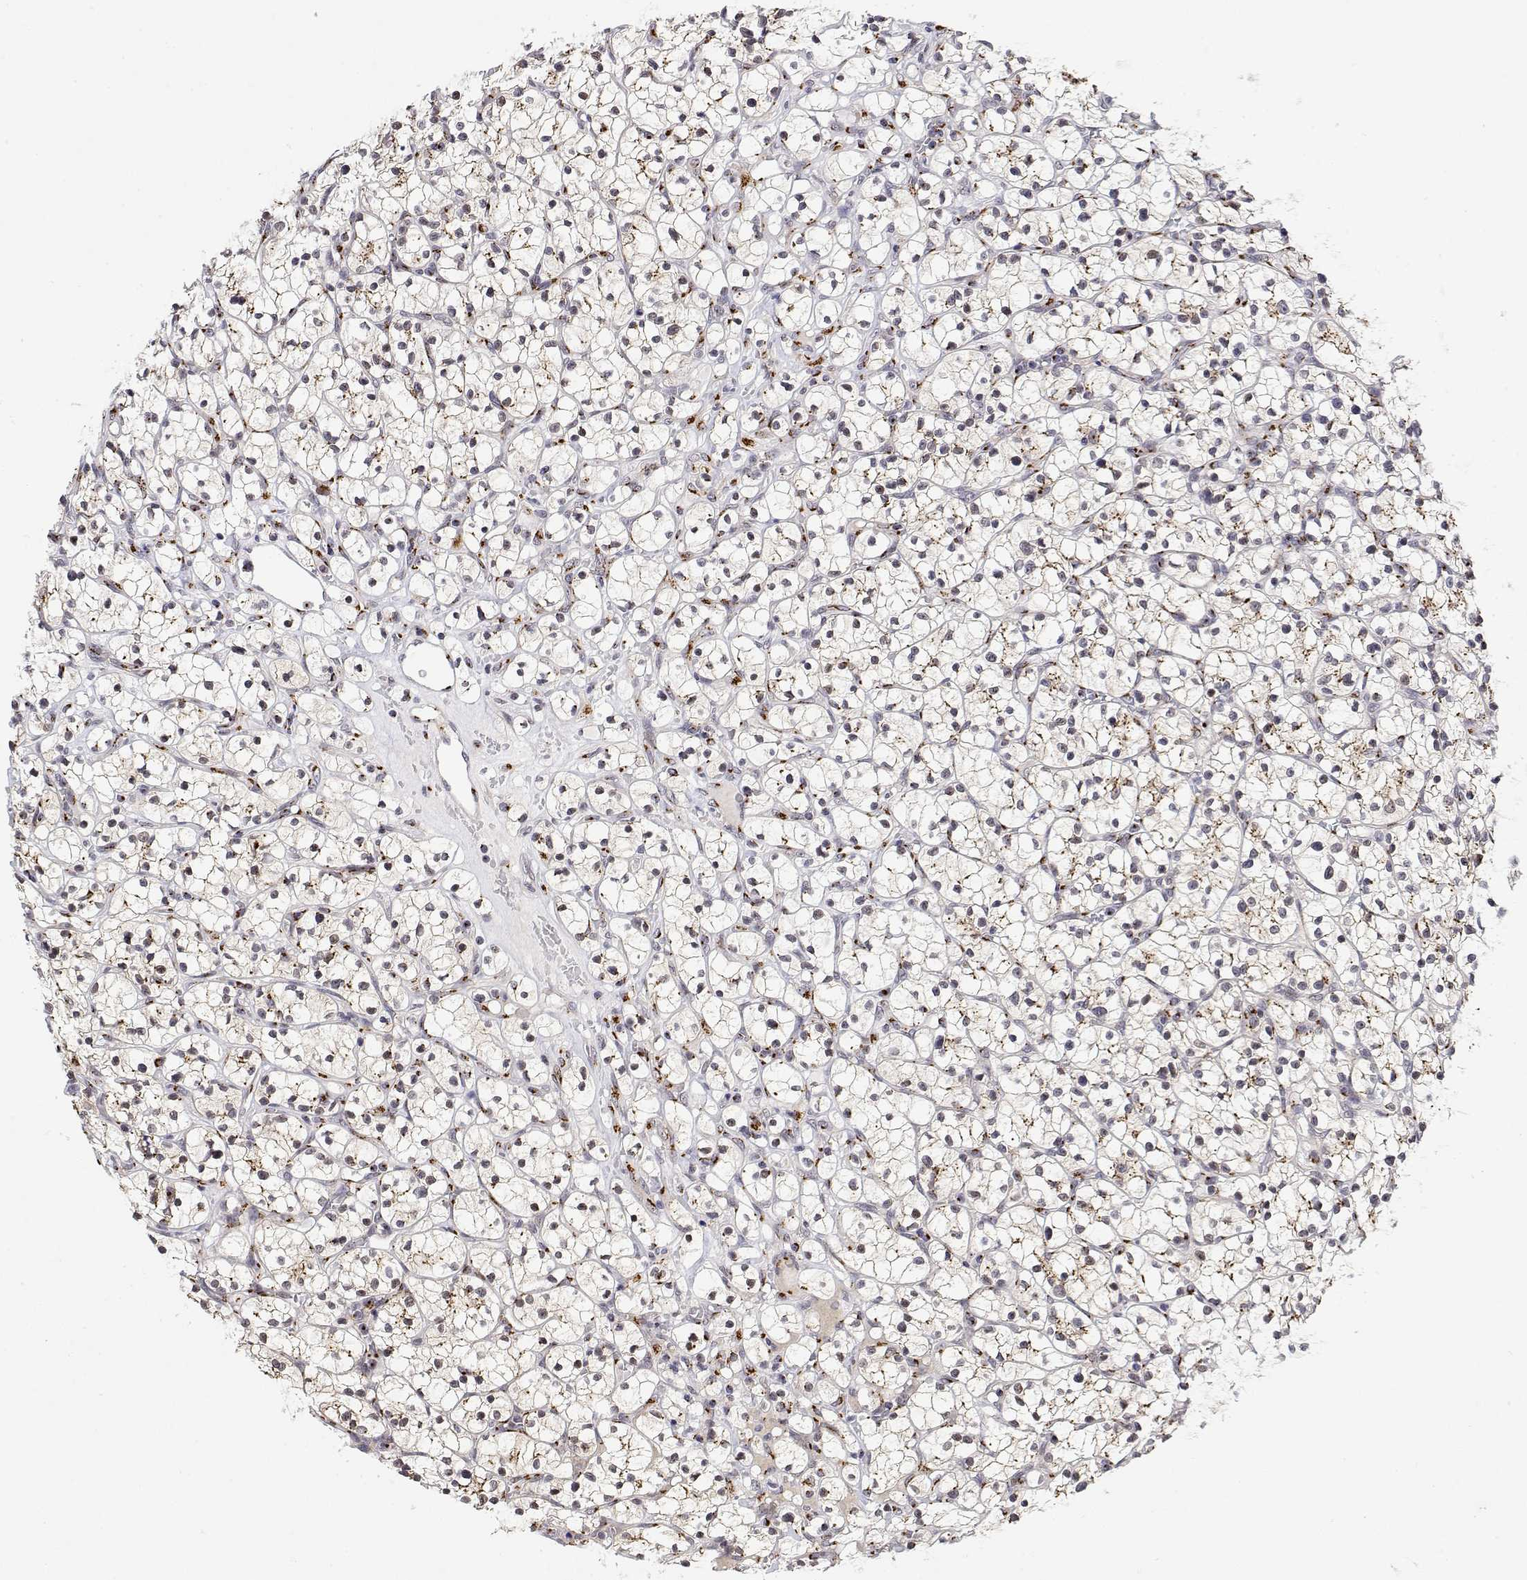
{"staining": {"intensity": "weak", "quantity": ">75%", "location": "cytoplasmic/membranous"}, "tissue": "renal cancer", "cell_type": "Tumor cells", "image_type": "cancer", "snomed": [{"axis": "morphology", "description": "Adenocarcinoma, NOS"}, {"axis": "topography", "description": "Kidney"}], "caption": "The photomicrograph exhibits staining of renal cancer (adenocarcinoma), revealing weak cytoplasmic/membranous protein positivity (brown color) within tumor cells.", "gene": "YIPF3", "patient": {"sex": "female", "age": 64}}